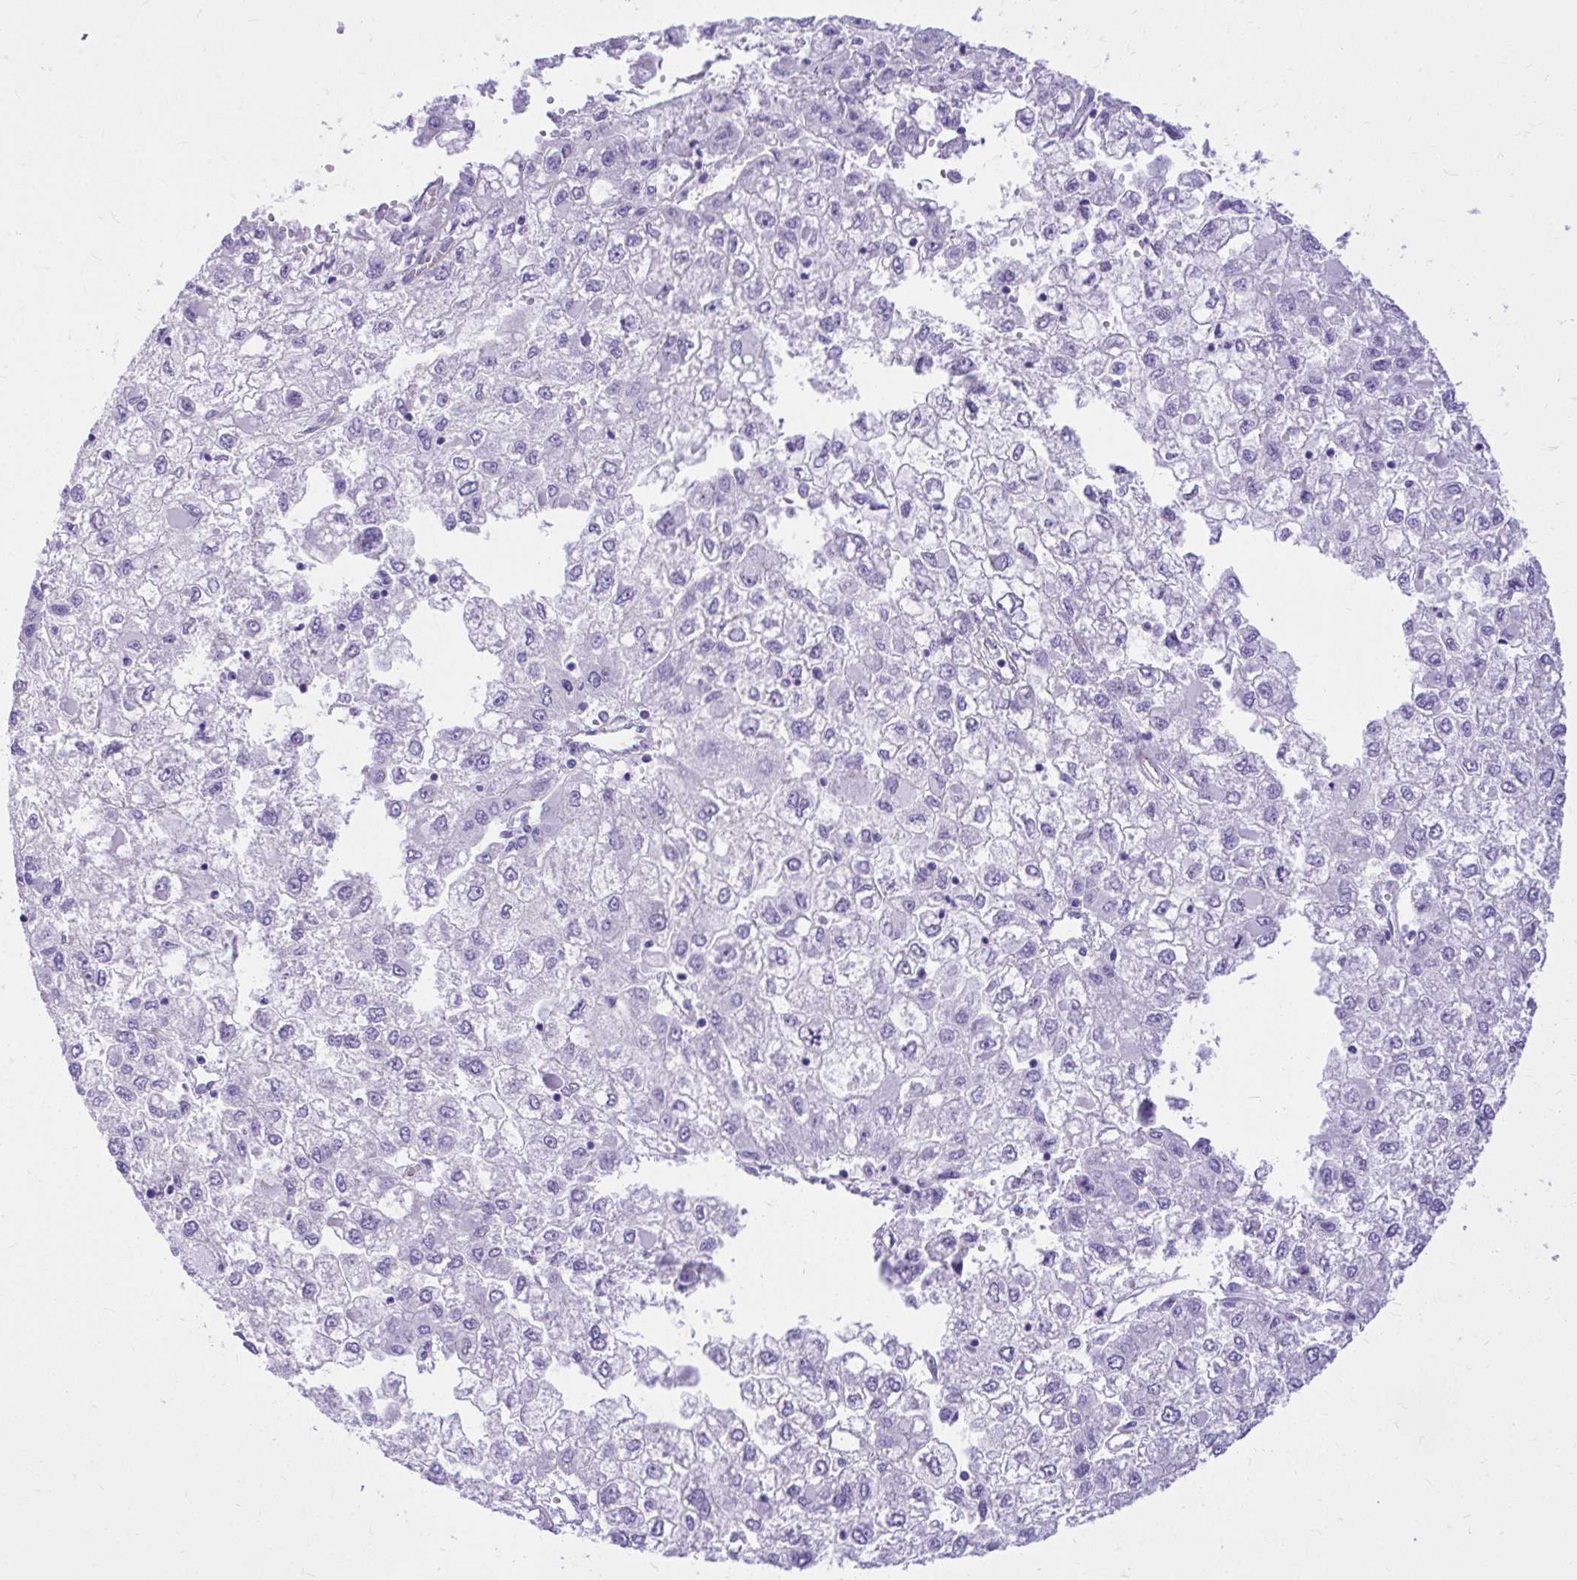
{"staining": {"intensity": "negative", "quantity": "none", "location": "none"}, "tissue": "liver cancer", "cell_type": "Tumor cells", "image_type": "cancer", "snomed": [{"axis": "morphology", "description": "Carcinoma, Hepatocellular, NOS"}, {"axis": "topography", "description": "Liver"}], "caption": "This is an immunohistochemistry (IHC) photomicrograph of human liver hepatocellular carcinoma. There is no staining in tumor cells.", "gene": "PELI3", "patient": {"sex": "male", "age": 40}}